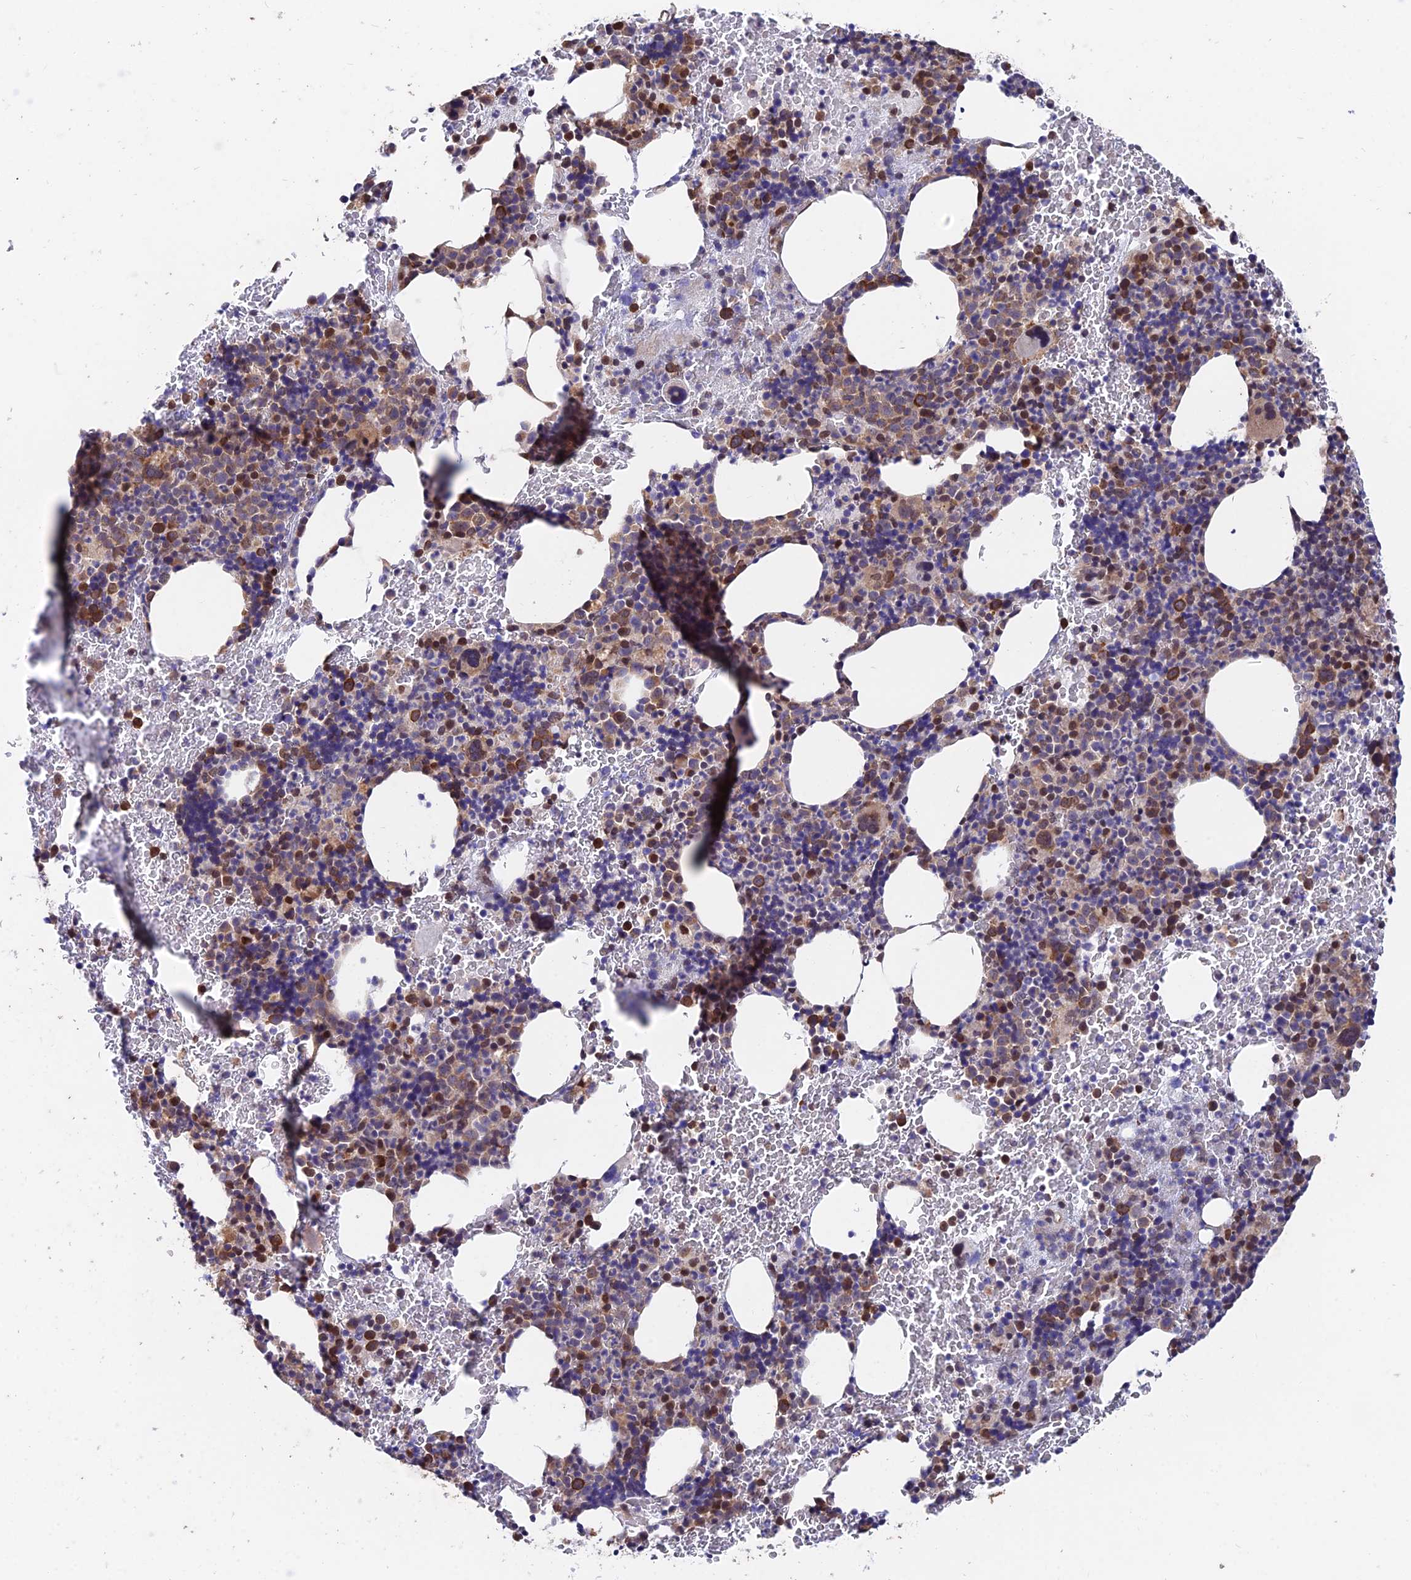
{"staining": {"intensity": "moderate", "quantity": "25%-75%", "location": "cytoplasmic/membranous,nuclear"}, "tissue": "bone marrow", "cell_type": "Hematopoietic cells", "image_type": "normal", "snomed": [{"axis": "morphology", "description": "Normal tissue, NOS"}, {"axis": "morphology", "description": "Inflammation, NOS"}, {"axis": "topography", "description": "Bone marrow"}], "caption": "Protein expression analysis of unremarkable human bone marrow reveals moderate cytoplasmic/membranous,nuclear expression in about 25%-75% of hematopoietic cells.", "gene": "INPP4A", "patient": {"sex": "male", "age": 72}}